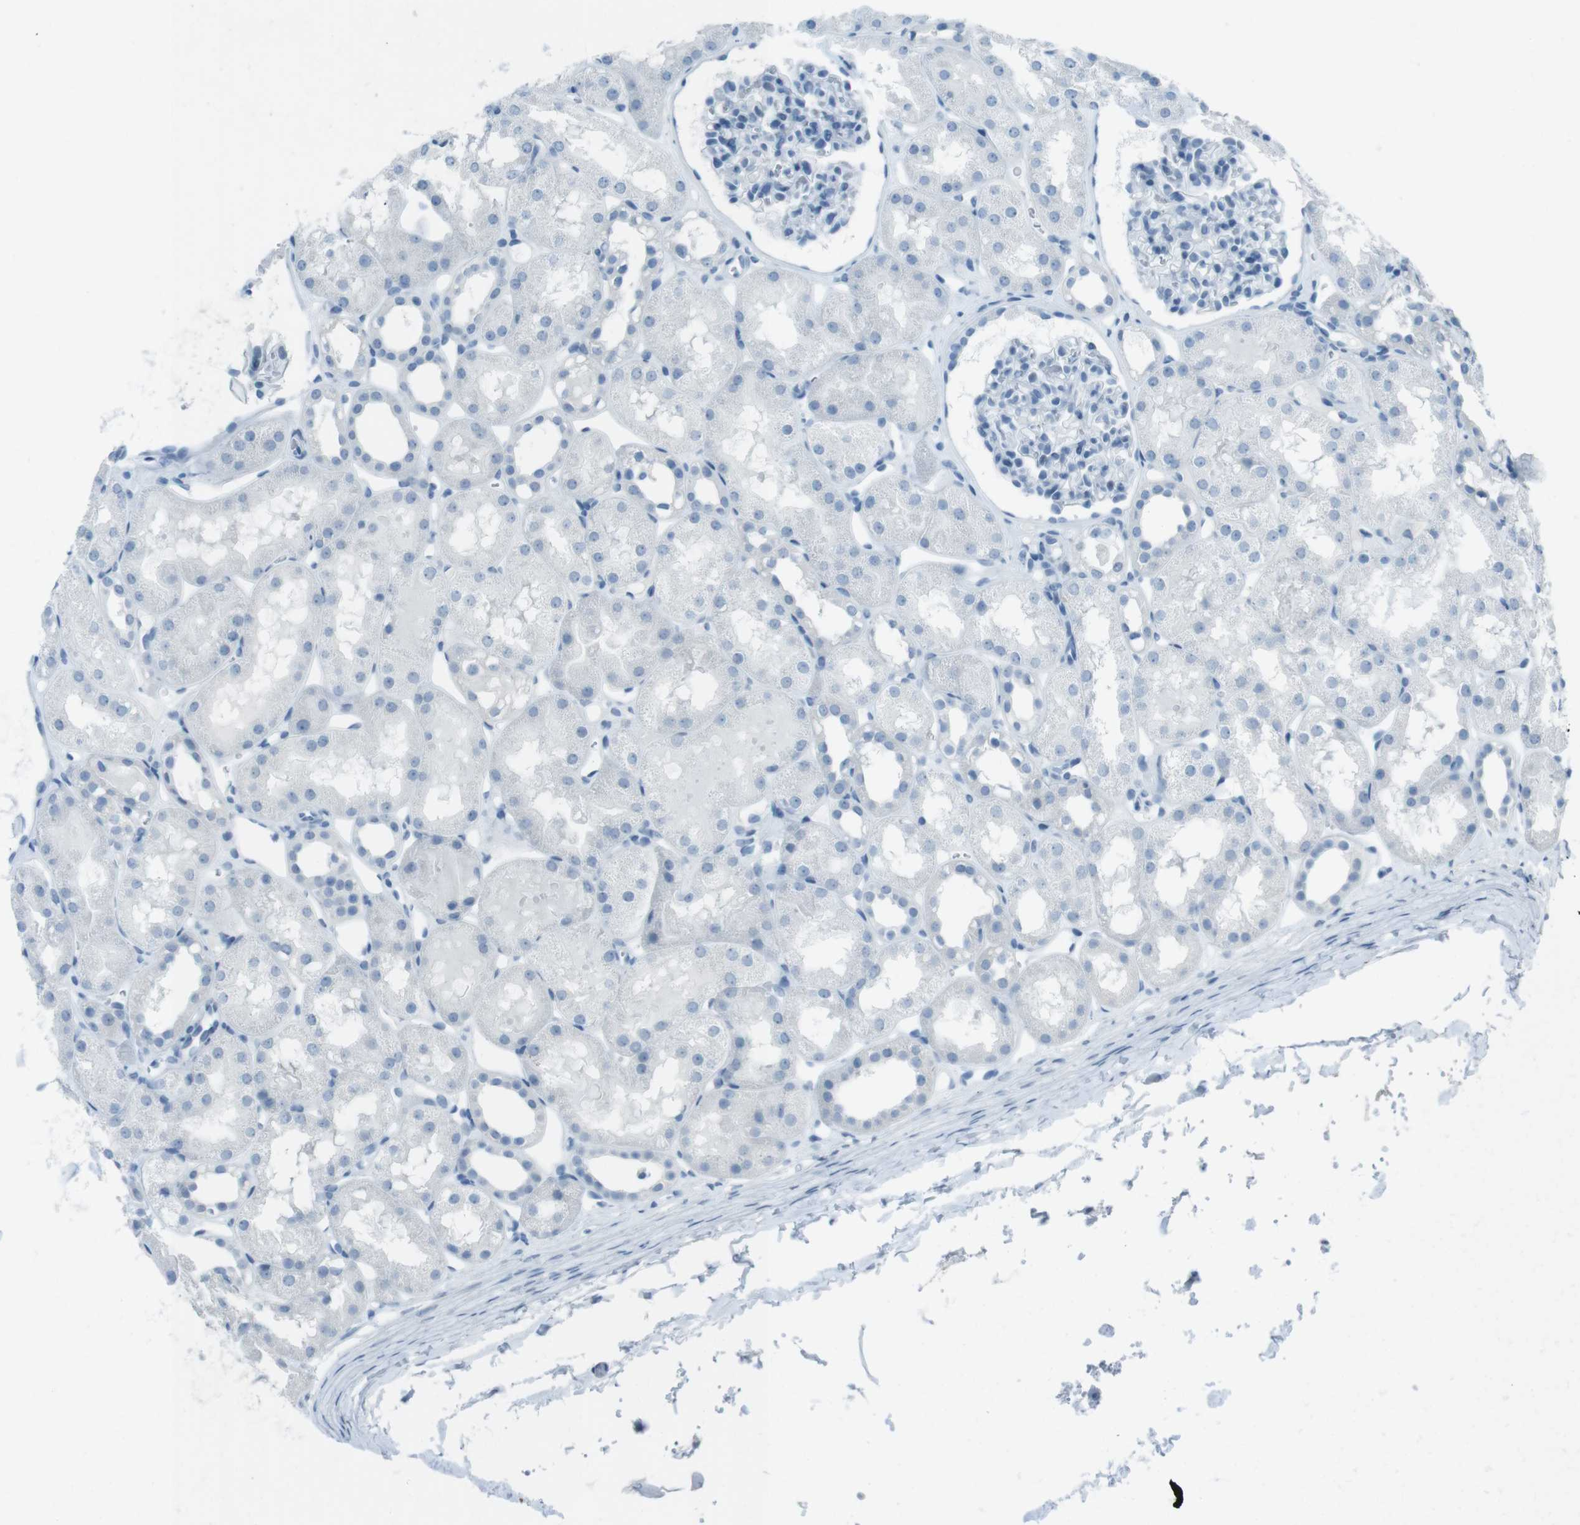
{"staining": {"intensity": "negative", "quantity": "none", "location": "none"}, "tissue": "kidney", "cell_type": "Cells in glomeruli", "image_type": "normal", "snomed": [{"axis": "morphology", "description": "Normal tissue, NOS"}, {"axis": "topography", "description": "Kidney"}, {"axis": "topography", "description": "Urinary bladder"}], "caption": "Image shows no significant protein expression in cells in glomeruli of normal kidney. (Immunohistochemistry, brightfield microscopy, high magnification).", "gene": "TMEM207", "patient": {"sex": "male", "age": 16}}